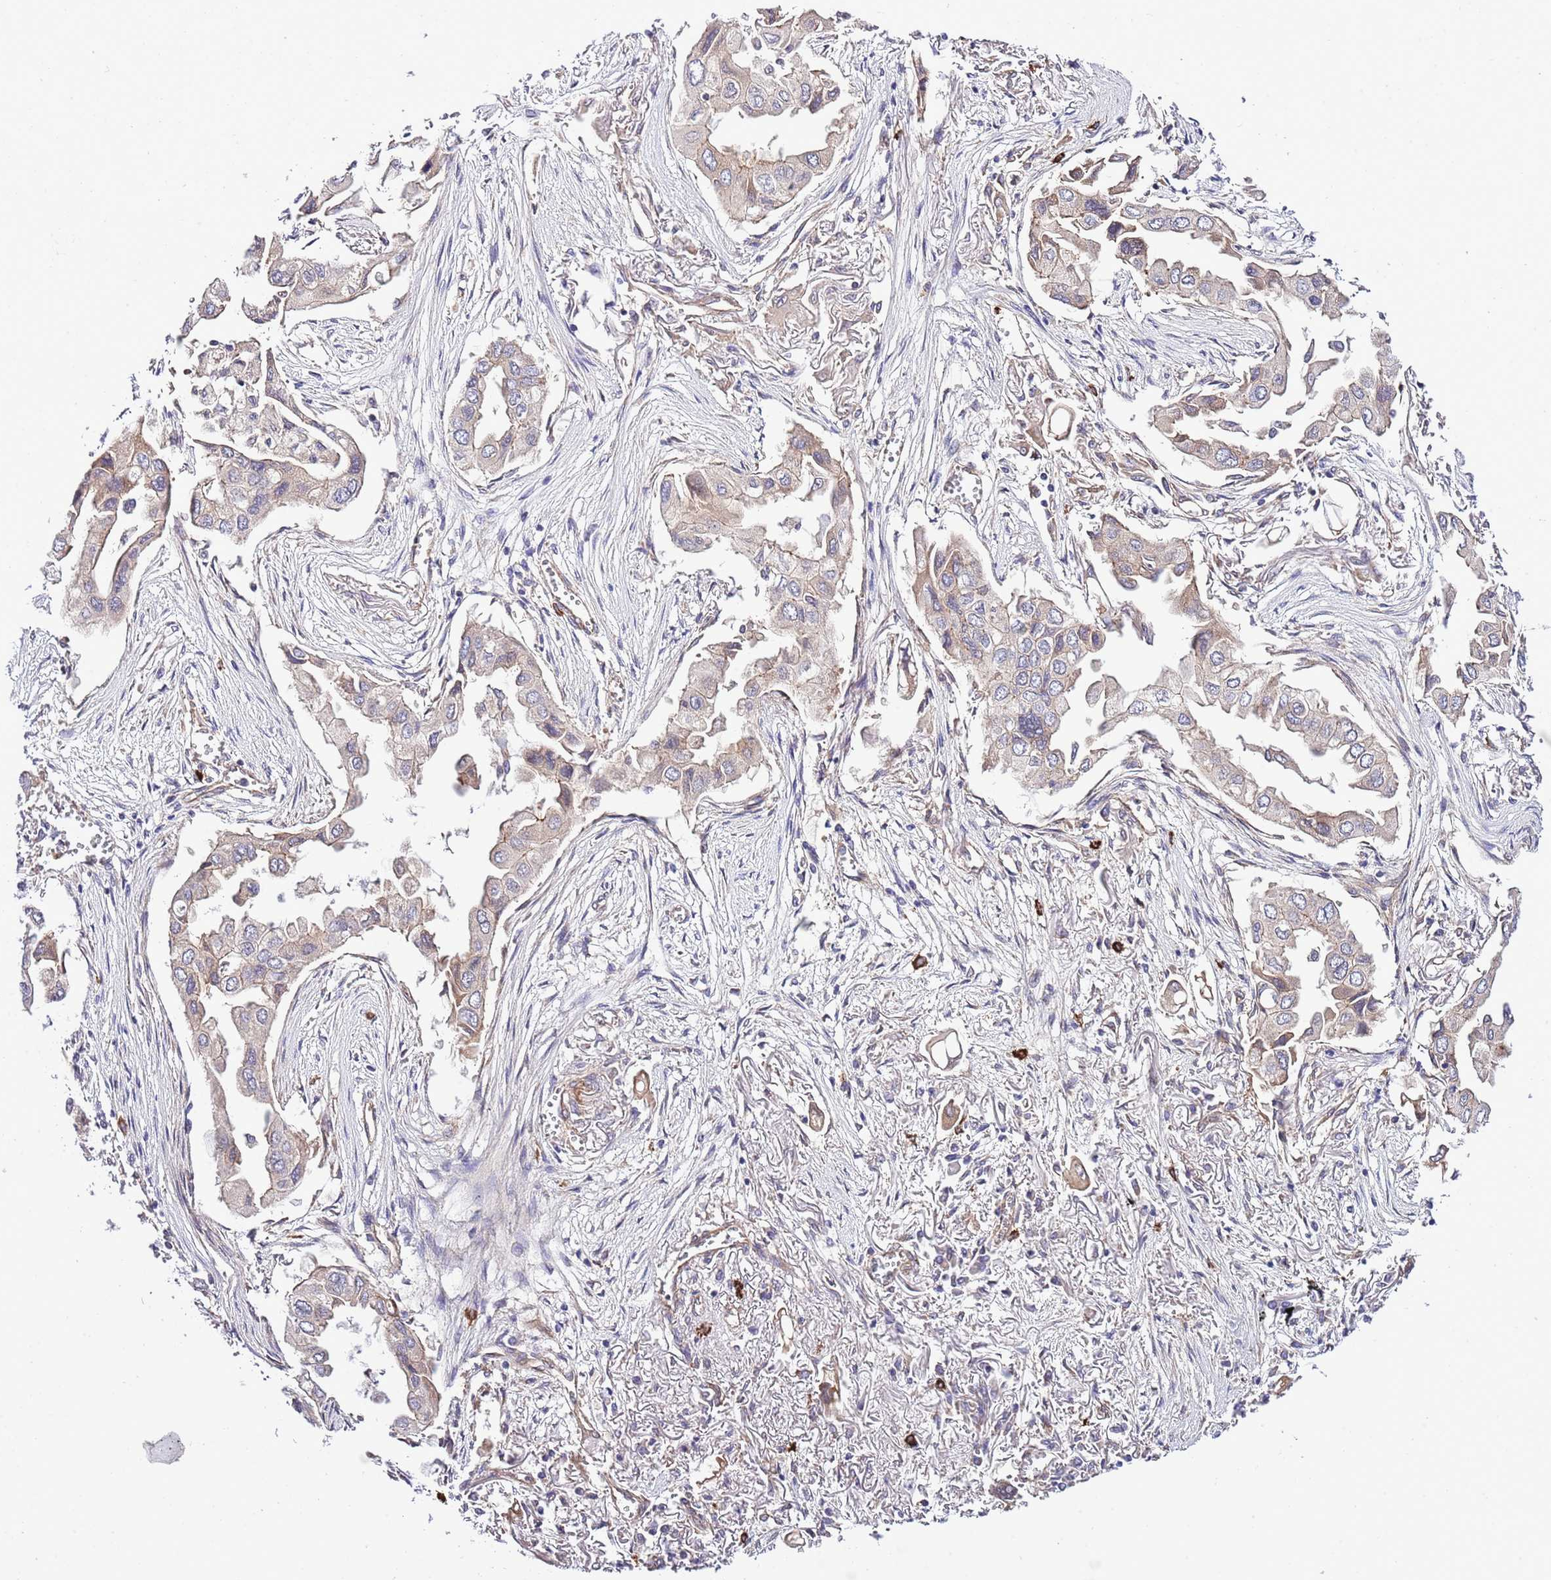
{"staining": {"intensity": "moderate", "quantity": "25%-75%", "location": "cytoplasmic/membranous"}, "tissue": "lung cancer", "cell_type": "Tumor cells", "image_type": "cancer", "snomed": [{"axis": "morphology", "description": "Adenocarcinoma, NOS"}, {"axis": "topography", "description": "Lung"}], "caption": "The histopathology image reveals immunohistochemical staining of lung cancer (adenocarcinoma). There is moderate cytoplasmic/membranous staining is appreciated in approximately 25%-75% of tumor cells. (Stains: DAB (3,3'-diaminobenzidine) in brown, nuclei in blue, Microscopy: brightfield microscopy at high magnification).", "gene": "DONSON", "patient": {"sex": "female", "age": 76}}